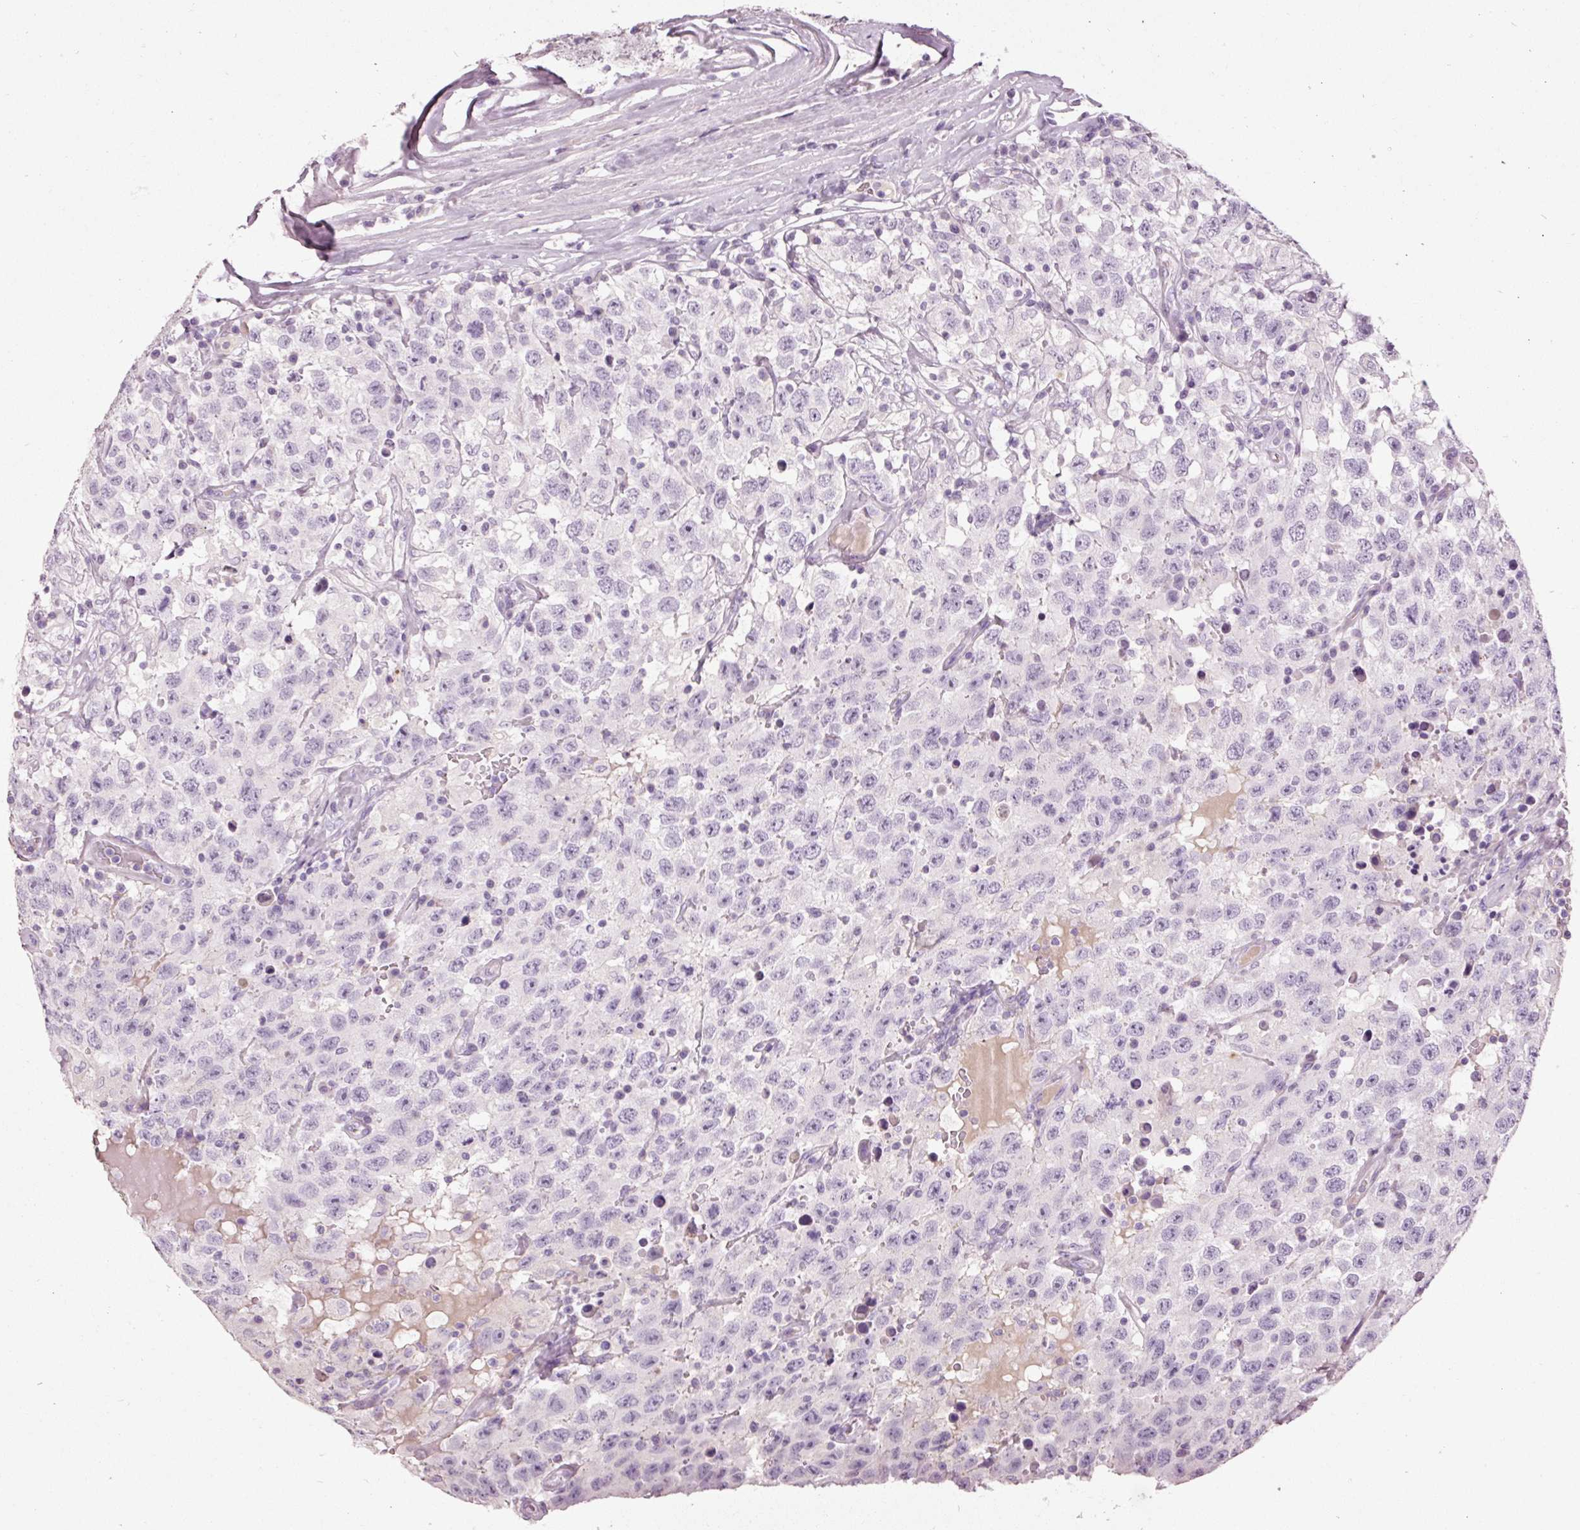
{"staining": {"intensity": "negative", "quantity": "none", "location": "none"}, "tissue": "testis cancer", "cell_type": "Tumor cells", "image_type": "cancer", "snomed": [{"axis": "morphology", "description": "Seminoma, NOS"}, {"axis": "topography", "description": "Testis"}], "caption": "An immunohistochemistry histopathology image of testis cancer is shown. There is no staining in tumor cells of testis cancer.", "gene": "MUC5AC", "patient": {"sex": "male", "age": 41}}